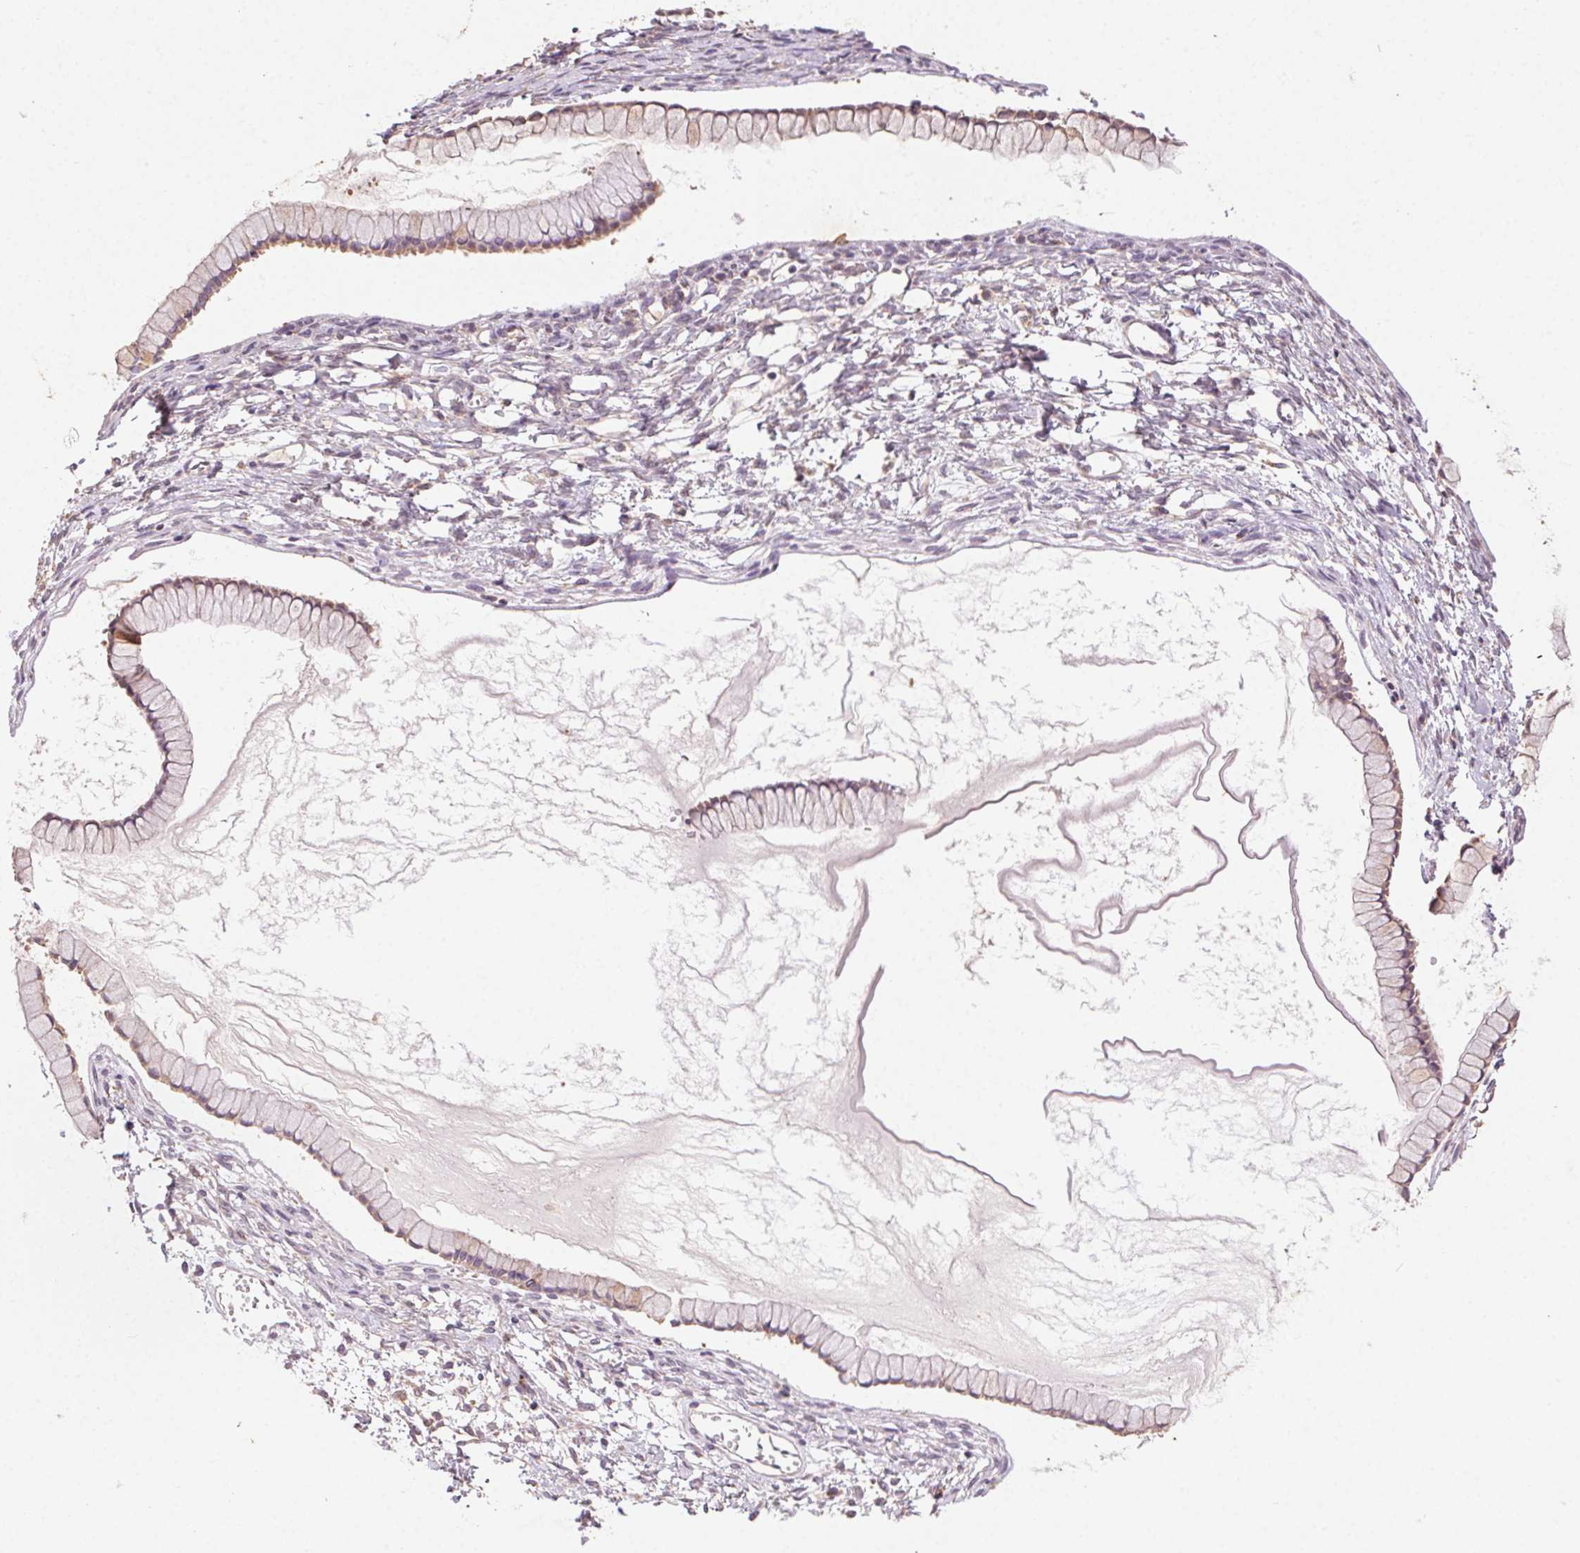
{"staining": {"intensity": "weak", "quantity": "25%-75%", "location": "cytoplasmic/membranous"}, "tissue": "ovarian cancer", "cell_type": "Tumor cells", "image_type": "cancer", "snomed": [{"axis": "morphology", "description": "Cystadenocarcinoma, mucinous, NOS"}, {"axis": "topography", "description": "Ovary"}], "caption": "IHC (DAB (3,3'-diaminobenzidine)) staining of human ovarian mucinous cystadenocarcinoma exhibits weak cytoplasmic/membranous protein positivity in about 25%-75% of tumor cells.", "gene": "FNBP1L", "patient": {"sex": "female", "age": 41}}